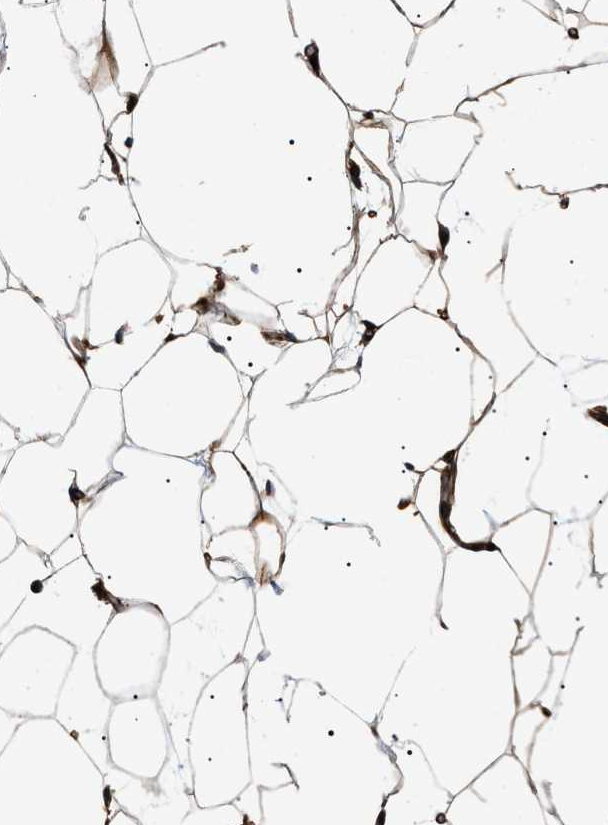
{"staining": {"intensity": "moderate", "quantity": "25%-75%", "location": "cytoplasmic/membranous"}, "tissue": "adipose tissue", "cell_type": "Adipocytes", "image_type": "normal", "snomed": [{"axis": "morphology", "description": "Normal tissue, NOS"}, {"axis": "topography", "description": "Breast"}, {"axis": "topography", "description": "Soft tissue"}], "caption": "This is a photomicrograph of immunohistochemistry staining of unremarkable adipose tissue, which shows moderate expression in the cytoplasmic/membranous of adipocytes.", "gene": "CRCP", "patient": {"sex": "female", "age": 75}}